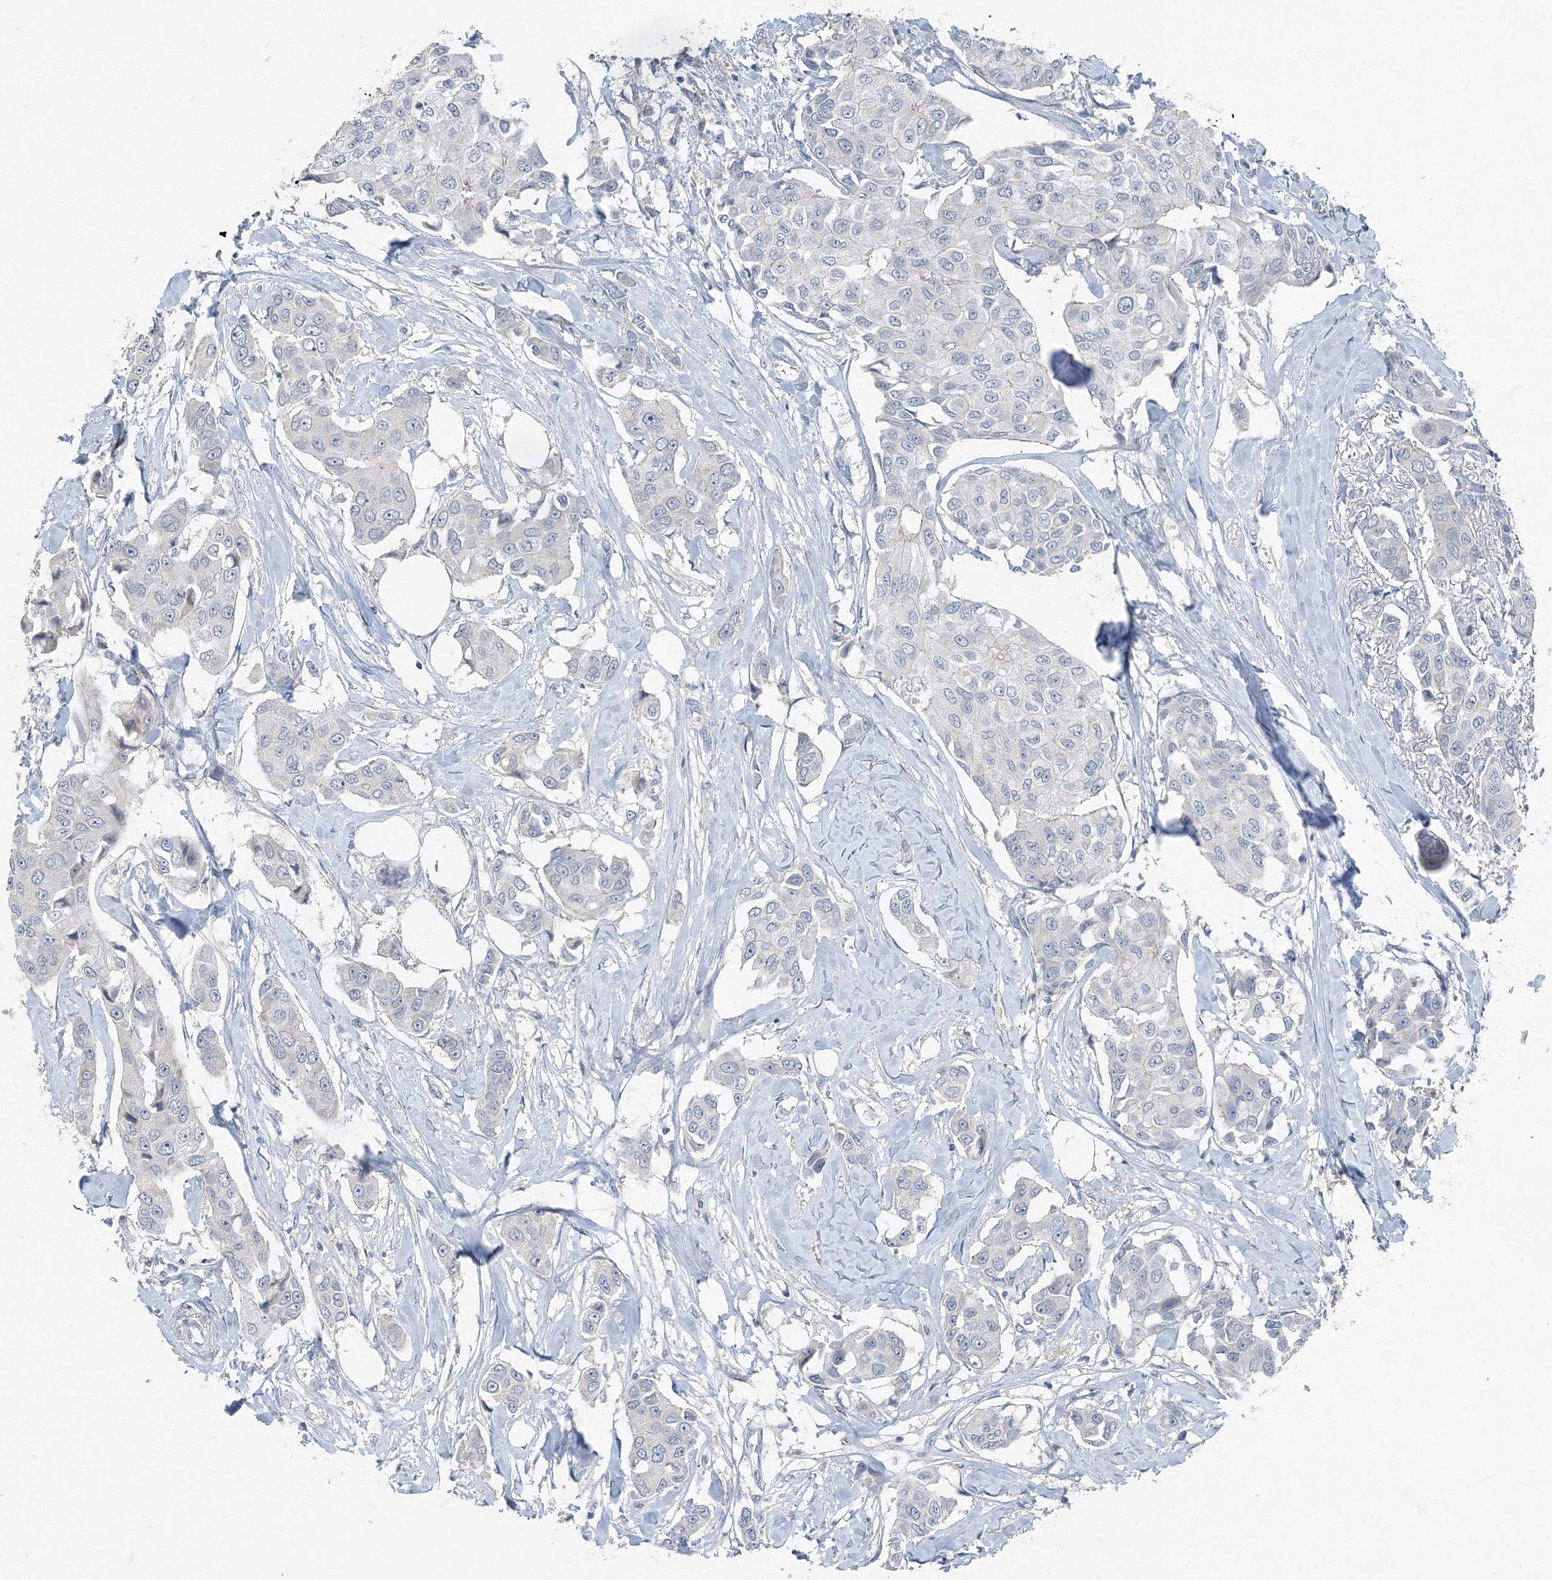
{"staining": {"intensity": "negative", "quantity": "none", "location": "none"}, "tissue": "breast cancer", "cell_type": "Tumor cells", "image_type": "cancer", "snomed": [{"axis": "morphology", "description": "Duct carcinoma"}, {"axis": "topography", "description": "Breast"}], "caption": "Immunohistochemical staining of invasive ductal carcinoma (breast) demonstrates no significant positivity in tumor cells.", "gene": "AASDH", "patient": {"sex": "female", "age": 80}}